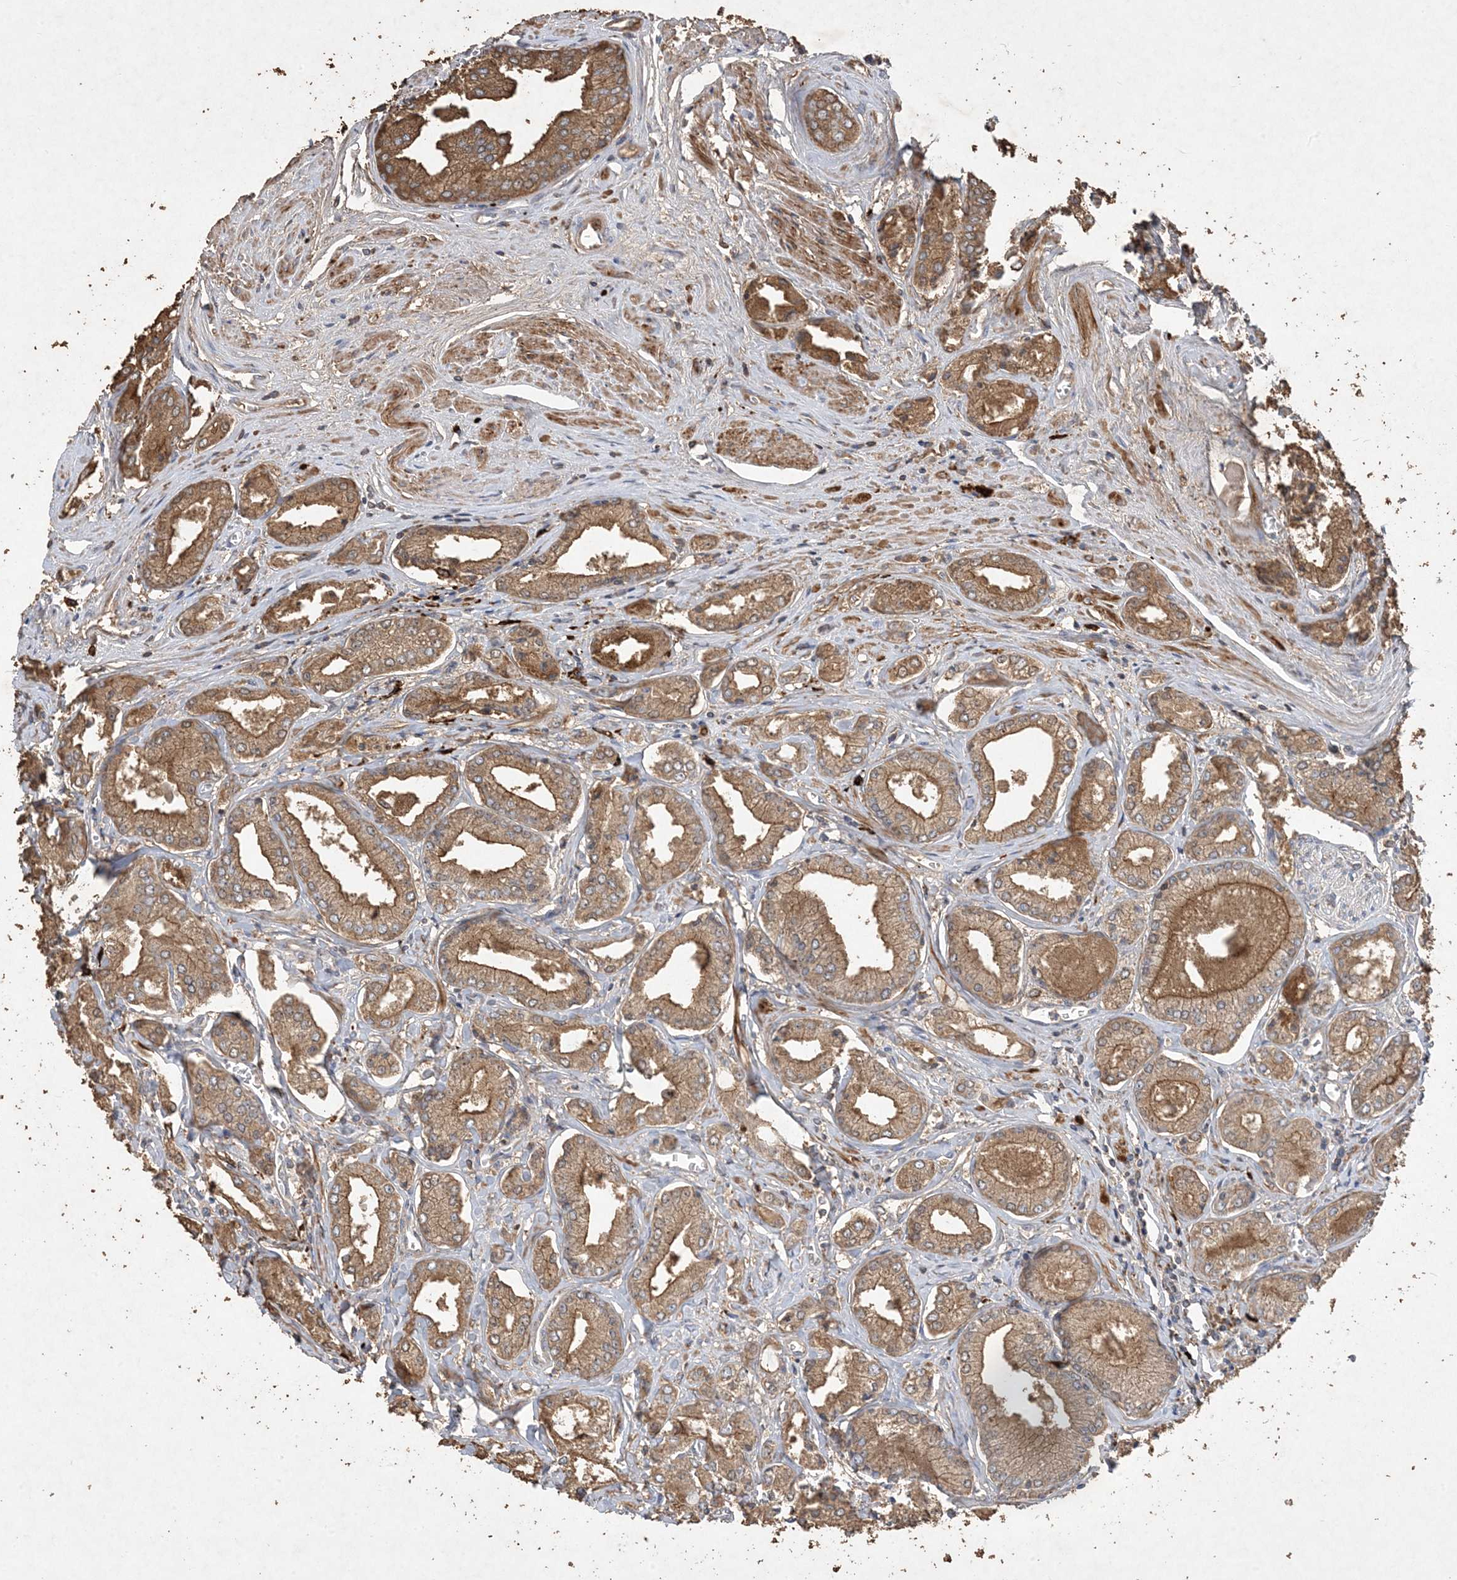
{"staining": {"intensity": "moderate", "quantity": ">75%", "location": "cytoplasmic/membranous"}, "tissue": "prostate cancer", "cell_type": "Tumor cells", "image_type": "cancer", "snomed": [{"axis": "morphology", "description": "Adenocarcinoma, Low grade"}, {"axis": "topography", "description": "Prostate"}], "caption": "High-magnification brightfield microscopy of prostate cancer (adenocarcinoma (low-grade)) stained with DAB (3,3'-diaminobenzidine) (brown) and counterstained with hematoxylin (blue). tumor cells exhibit moderate cytoplasmic/membranous expression is identified in approximately>75% of cells.", "gene": "MASP2", "patient": {"sex": "male", "age": 60}}